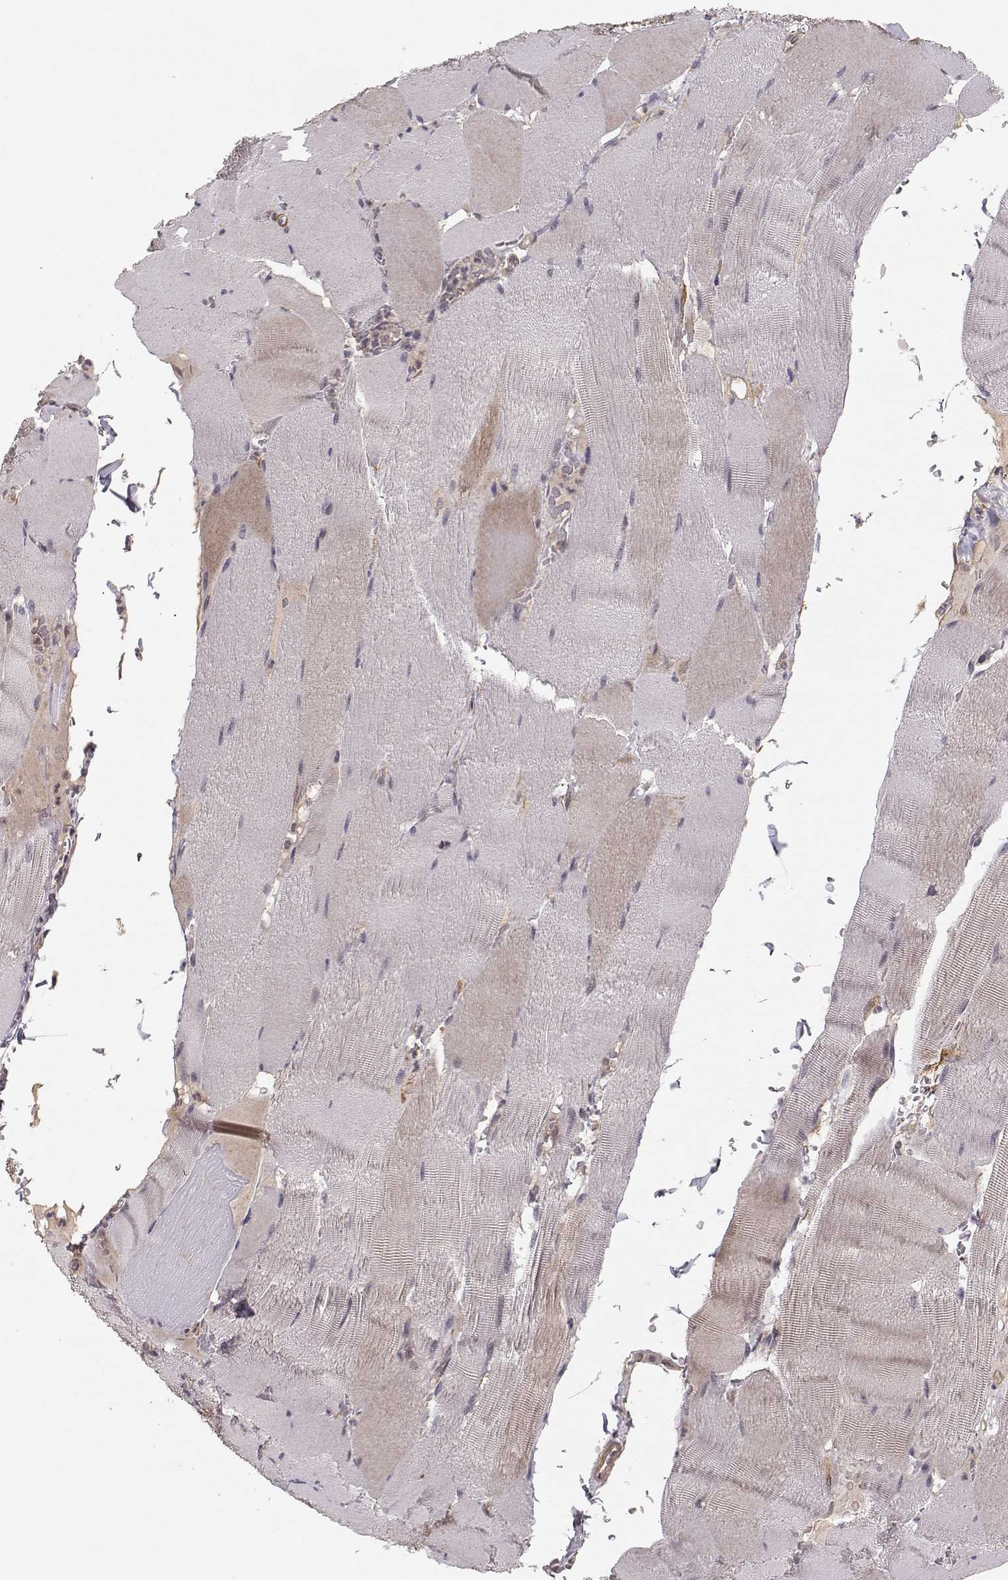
{"staining": {"intensity": "weak", "quantity": "<25%", "location": "cytoplasmic/membranous"}, "tissue": "skeletal muscle", "cell_type": "Myocytes", "image_type": "normal", "snomed": [{"axis": "morphology", "description": "Normal tissue, NOS"}, {"axis": "topography", "description": "Skeletal muscle"}], "caption": "This is an IHC histopathology image of unremarkable human skeletal muscle. There is no positivity in myocytes.", "gene": "PLEKHG3", "patient": {"sex": "male", "age": 56}}